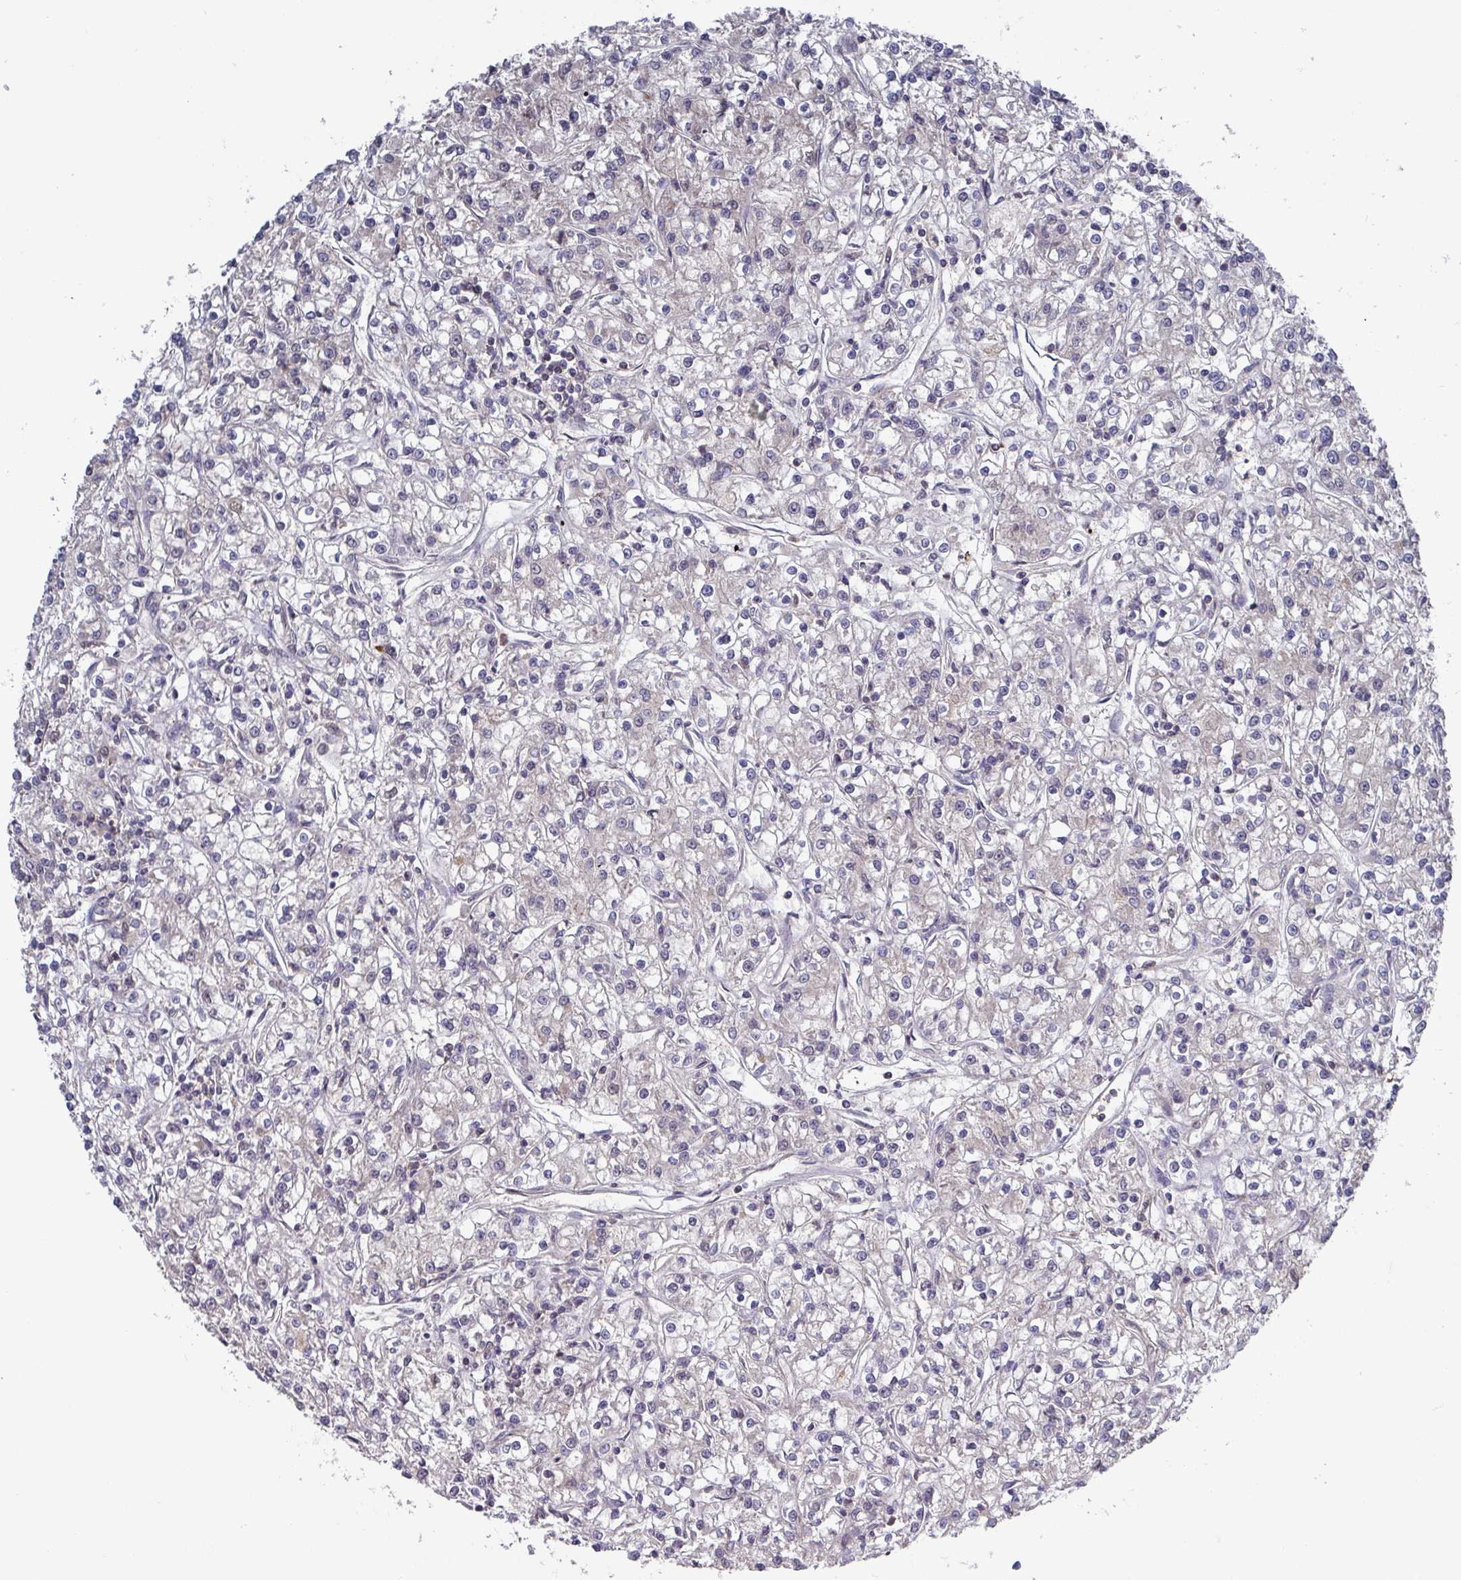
{"staining": {"intensity": "negative", "quantity": "none", "location": "none"}, "tissue": "renal cancer", "cell_type": "Tumor cells", "image_type": "cancer", "snomed": [{"axis": "morphology", "description": "Adenocarcinoma, NOS"}, {"axis": "topography", "description": "Kidney"}], "caption": "Photomicrograph shows no significant protein expression in tumor cells of adenocarcinoma (renal).", "gene": "PRRX1", "patient": {"sex": "female", "age": 59}}